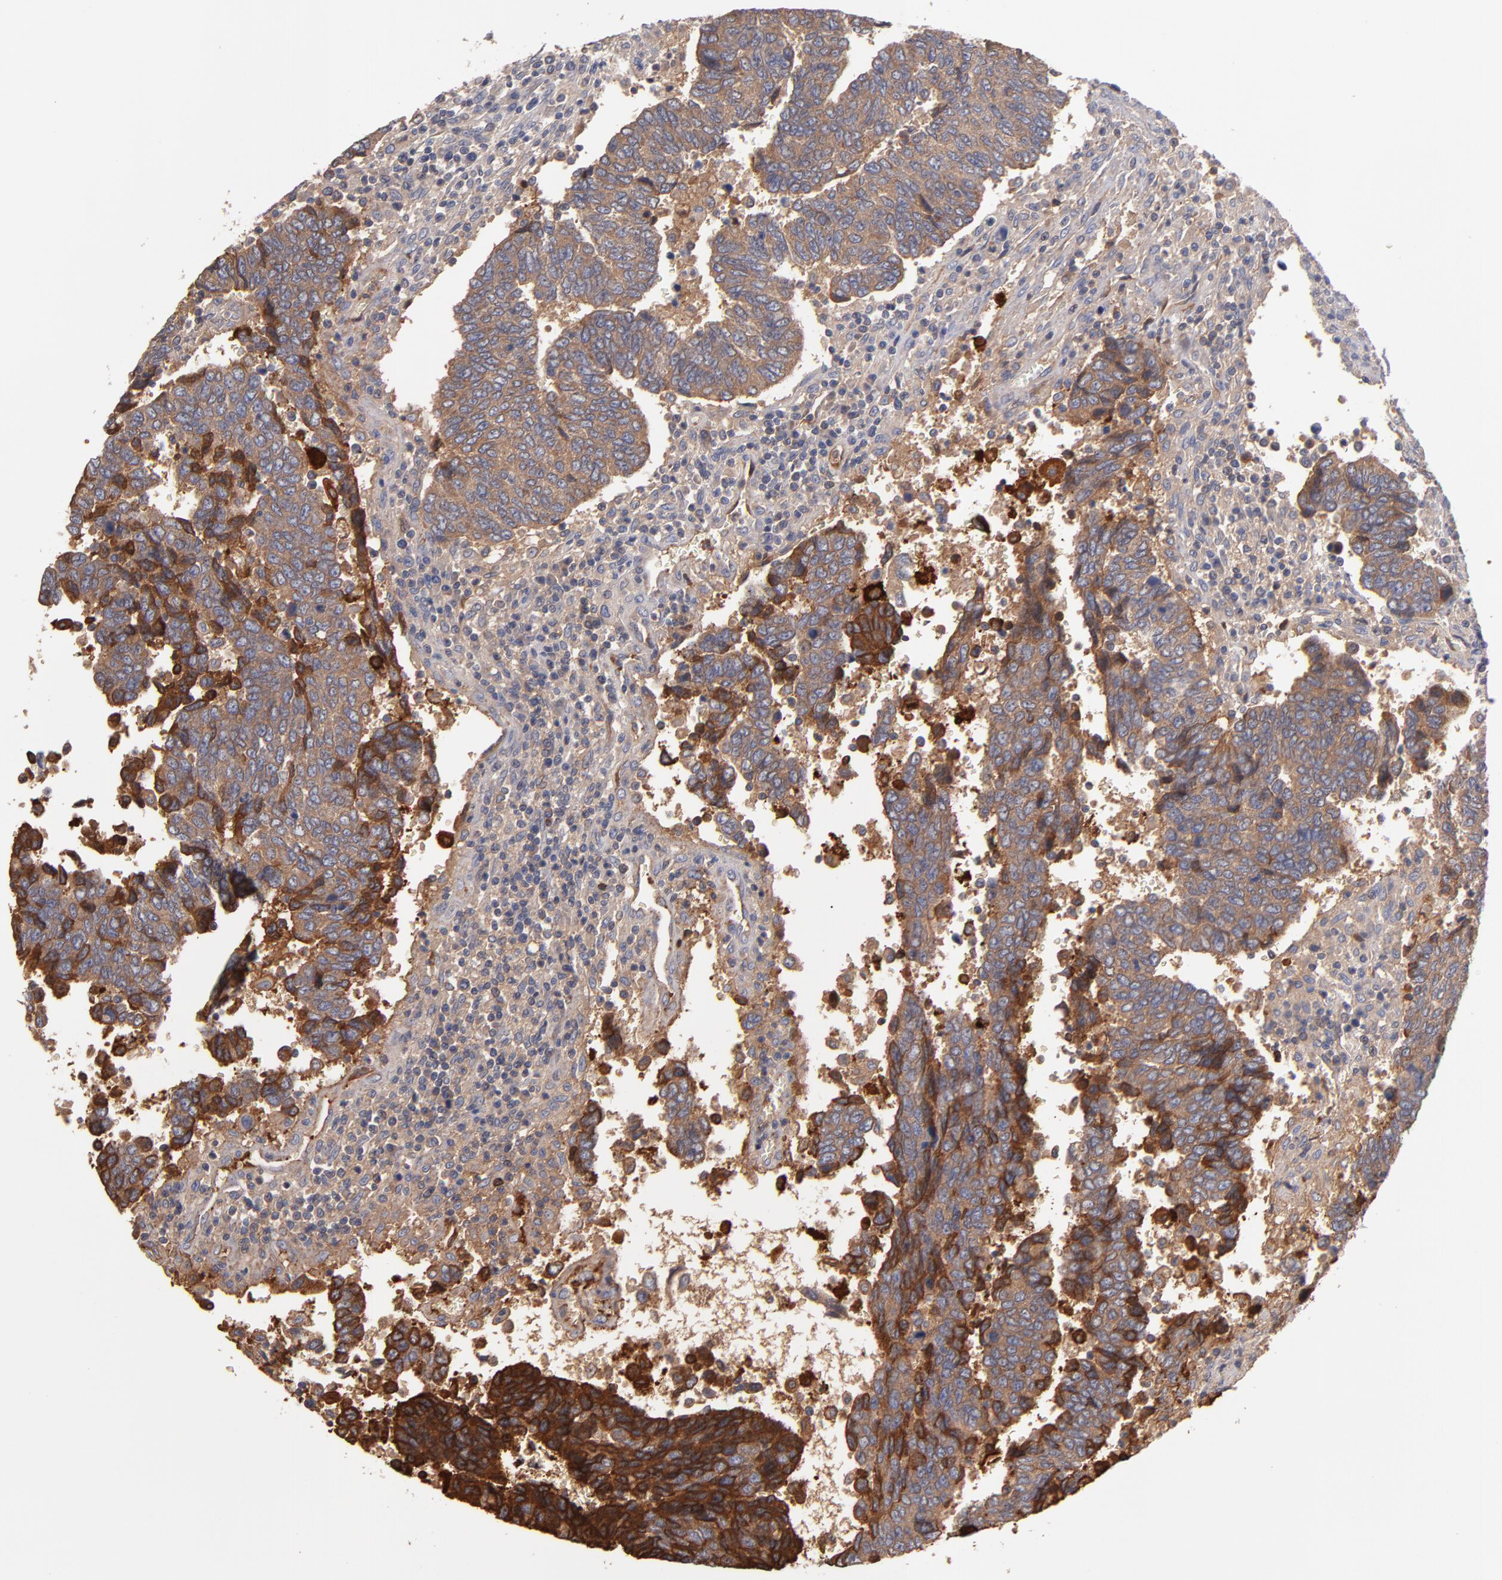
{"staining": {"intensity": "strong", "quantity": ">75%", "location": "cytoplasmic/membranous"}, "tissue": "urothelial cancer", "cell_type": "Tumor cells", "image_type": "cancer", "snomed": [{"axis": "morphology", "description": "Urothelial carcinoma, High grade"}, {"axis": "topography", "description": "Urinary bladder"}], "caption": "A brown stain shows strong cytoplasmic/membranous staining of a protein in human high-grade urothelial carcinoma tumor cells. Using DAB (3,3'-diaminobenzidine) (brown) and hematoxylin (blue) stains, captured at high magnification using brightfield microscopy.", "gene": "DACT1", "patient": {"sex": "male", "age": 86}}